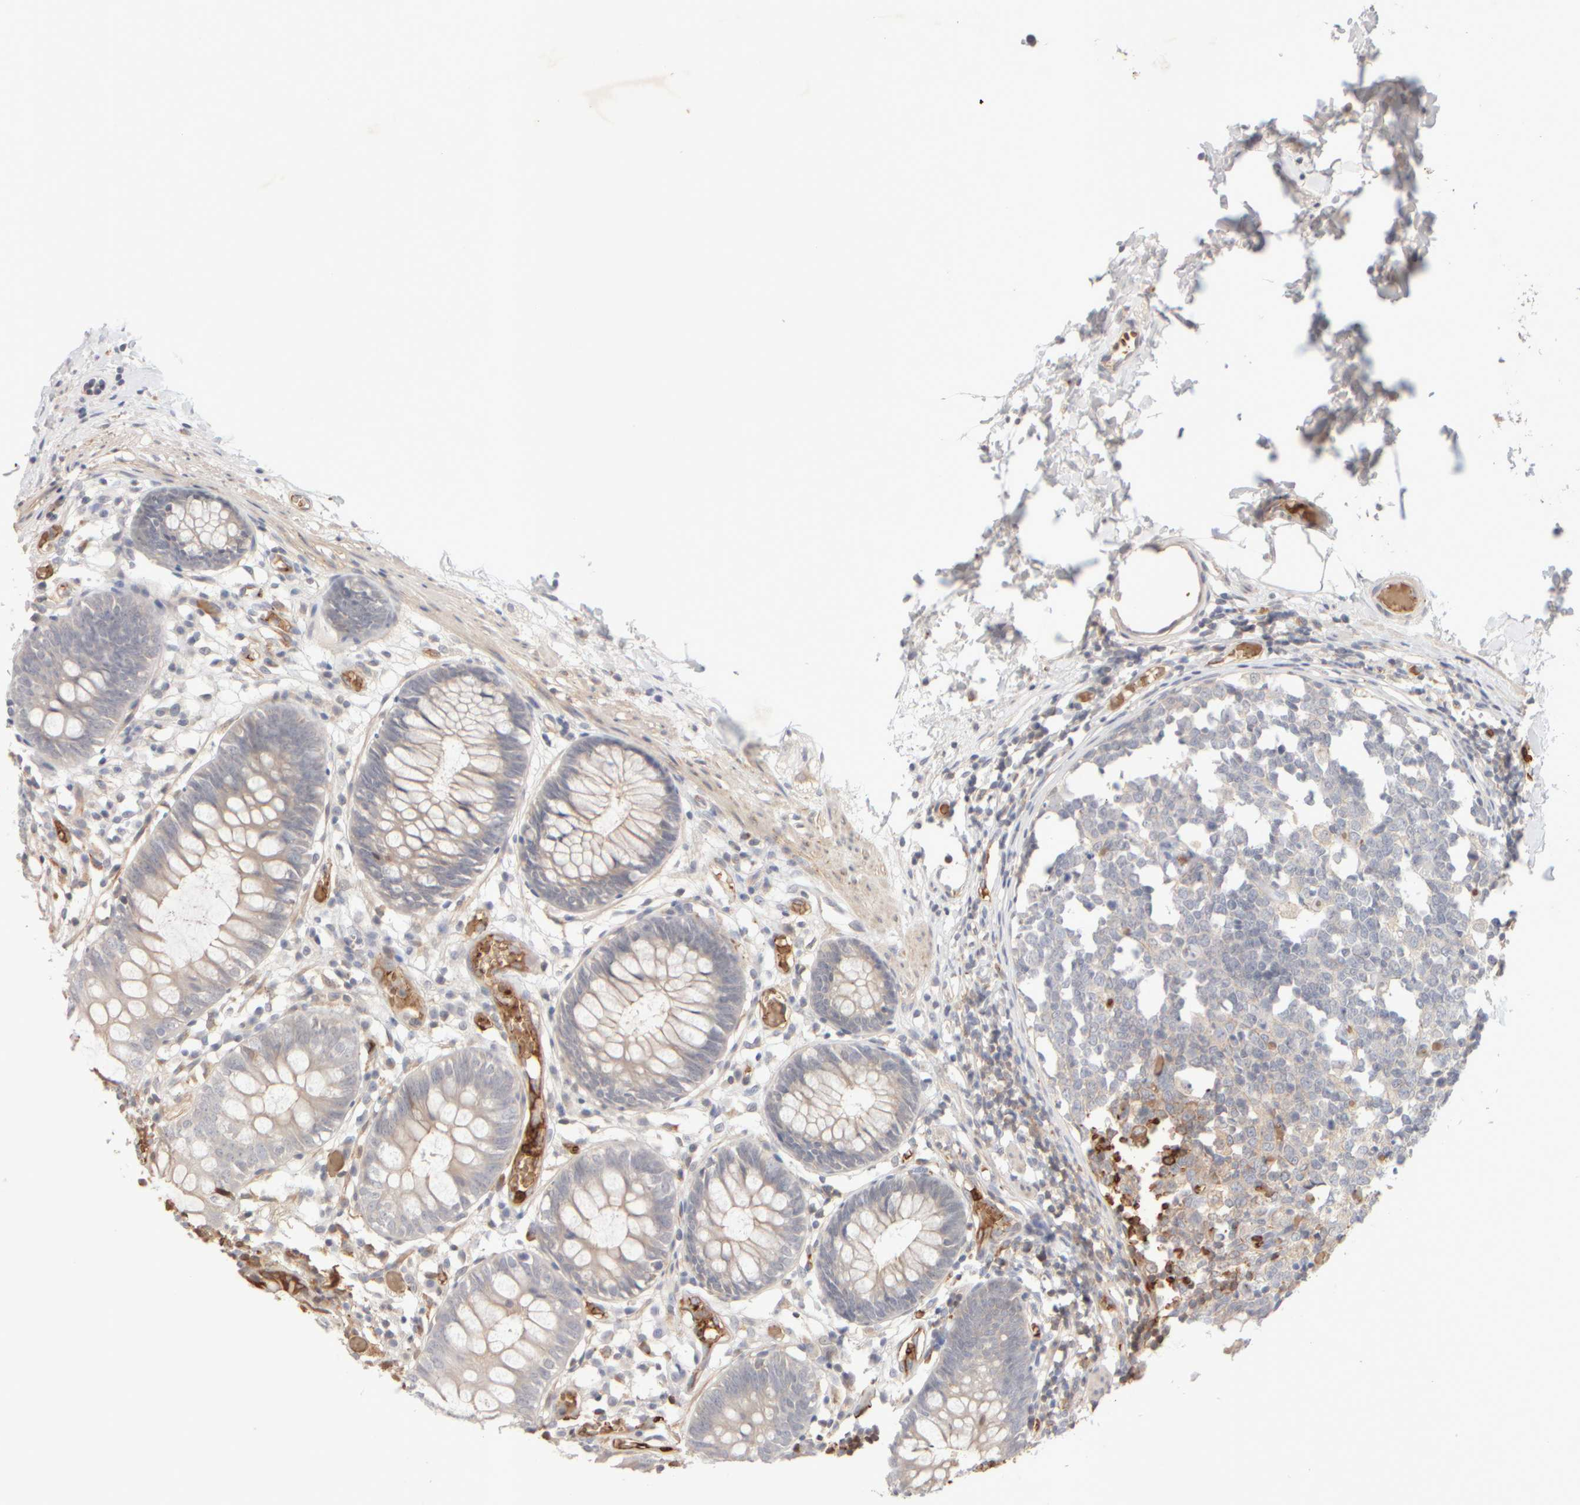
{"staining": {"intensity": "weak", "quantity": ">75%", "location": "cytoplasmic/membranous"}, "tissue": "colon", "cell_type": "Endothelial cells", "image_type": "normal", "snomed": [{"axis": "morphology", "description": "Normal tissue, NOS"}, {"axis": "topography", "description": "Colon"}], "caption": "About >75% of endothelial cells in benign human colon reveal weak cytoplasmic/membranous protein expression as visualized by brown immunohistochemical staining.", "gene": "MST1", "patient": {"sex": "male", "age": 14}}